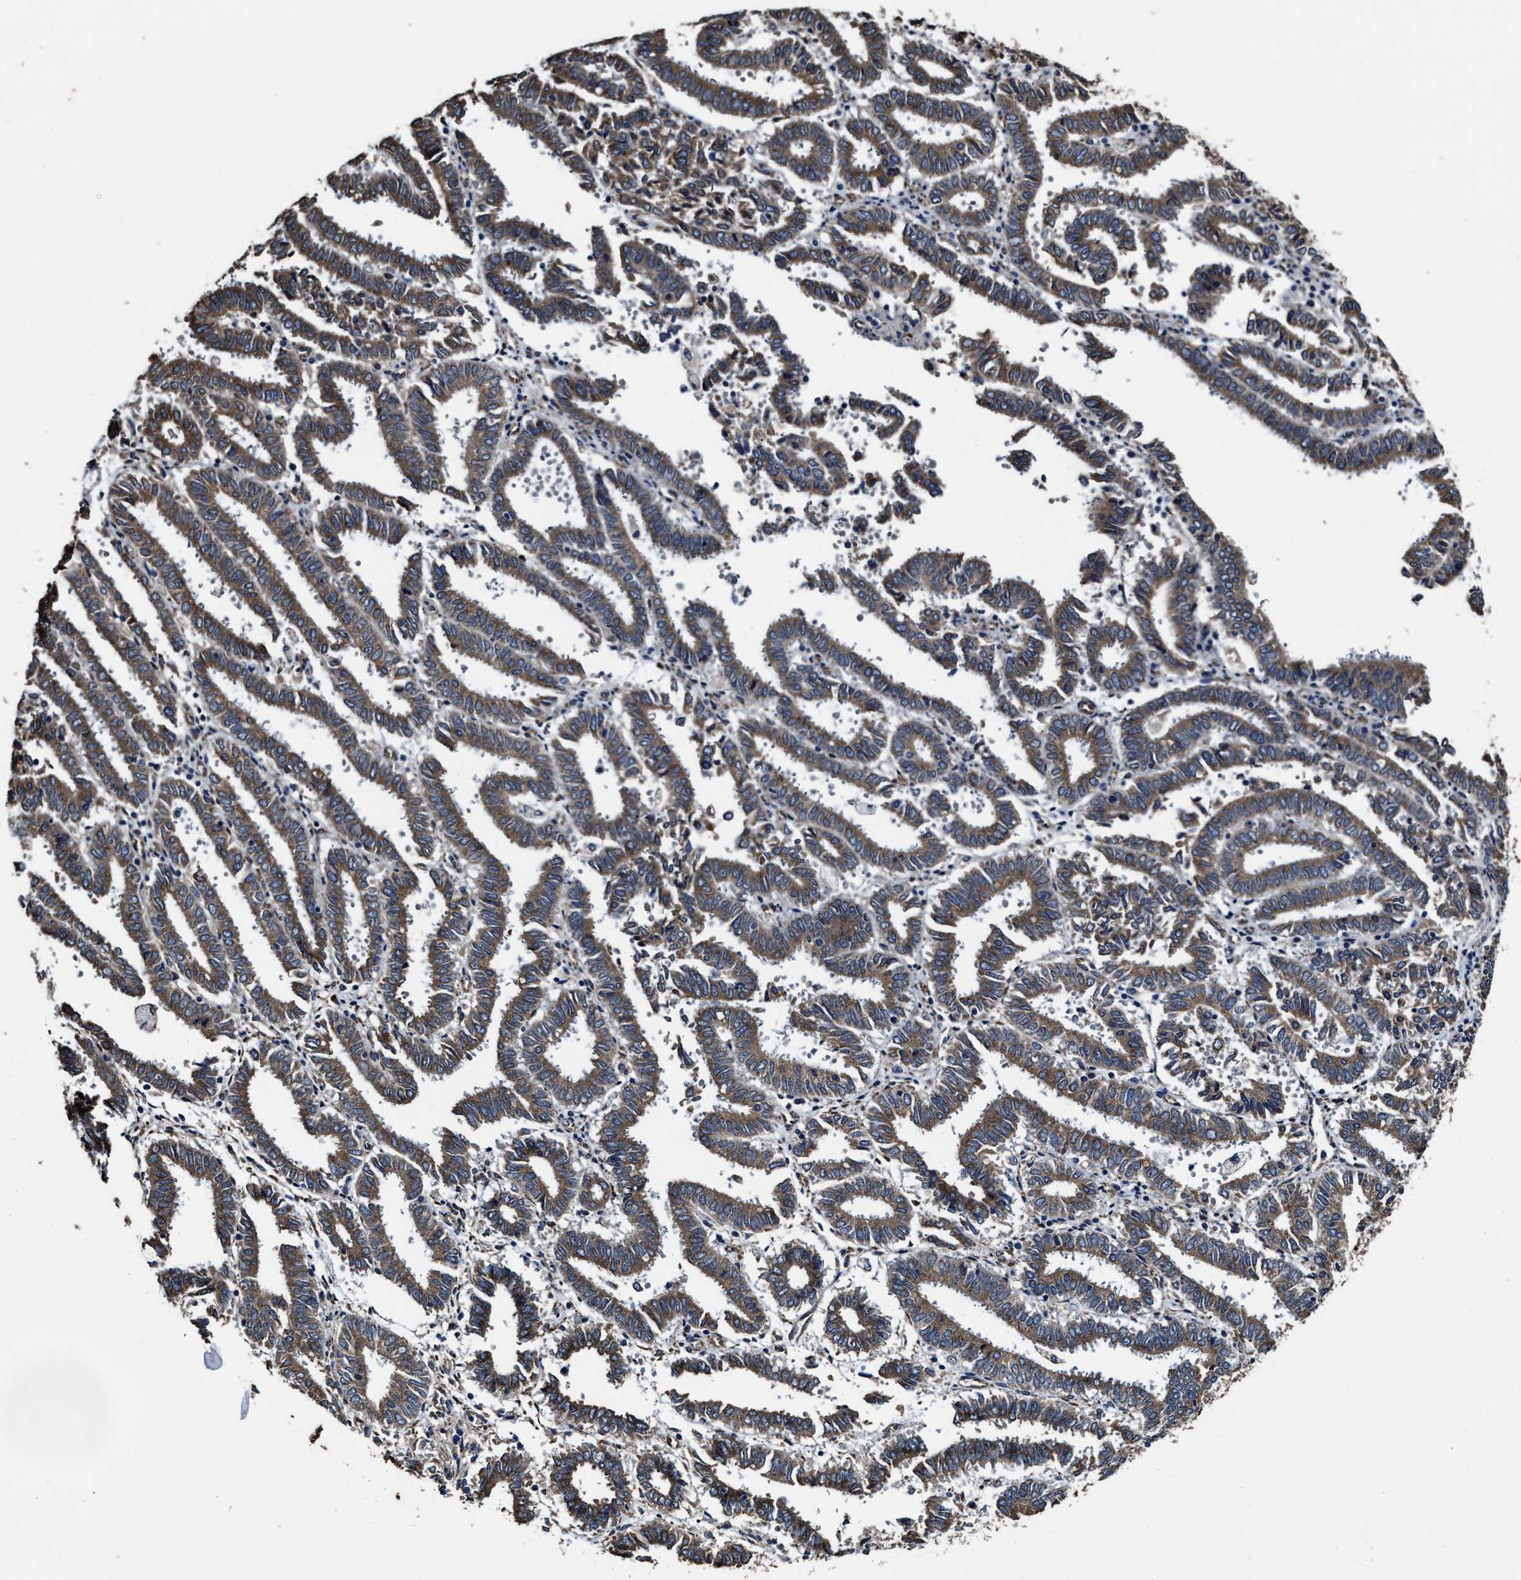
{"staining": {"intensity": "moderate", "quantity": ">75%", "location": "cytoplasmic/membranous"}, "tissue": "endometrial cancer", "cell_type": "Tumor cells", "image_type": "cancer", "snomed": [{"axis": "morphology", "description": "Adenocarcinoma, NOS"}, {"axis": "topography", "description": "Uterus"}], "caption": "This image exhibits immunohistochemistry staining of human endometrial adenocarcinoma, with medium moderate cytoplasmic/membranous expression in approximately >75% of tumor cells.", "gene": "IDNK", "patient": {"sex": "female", "age": 83}}